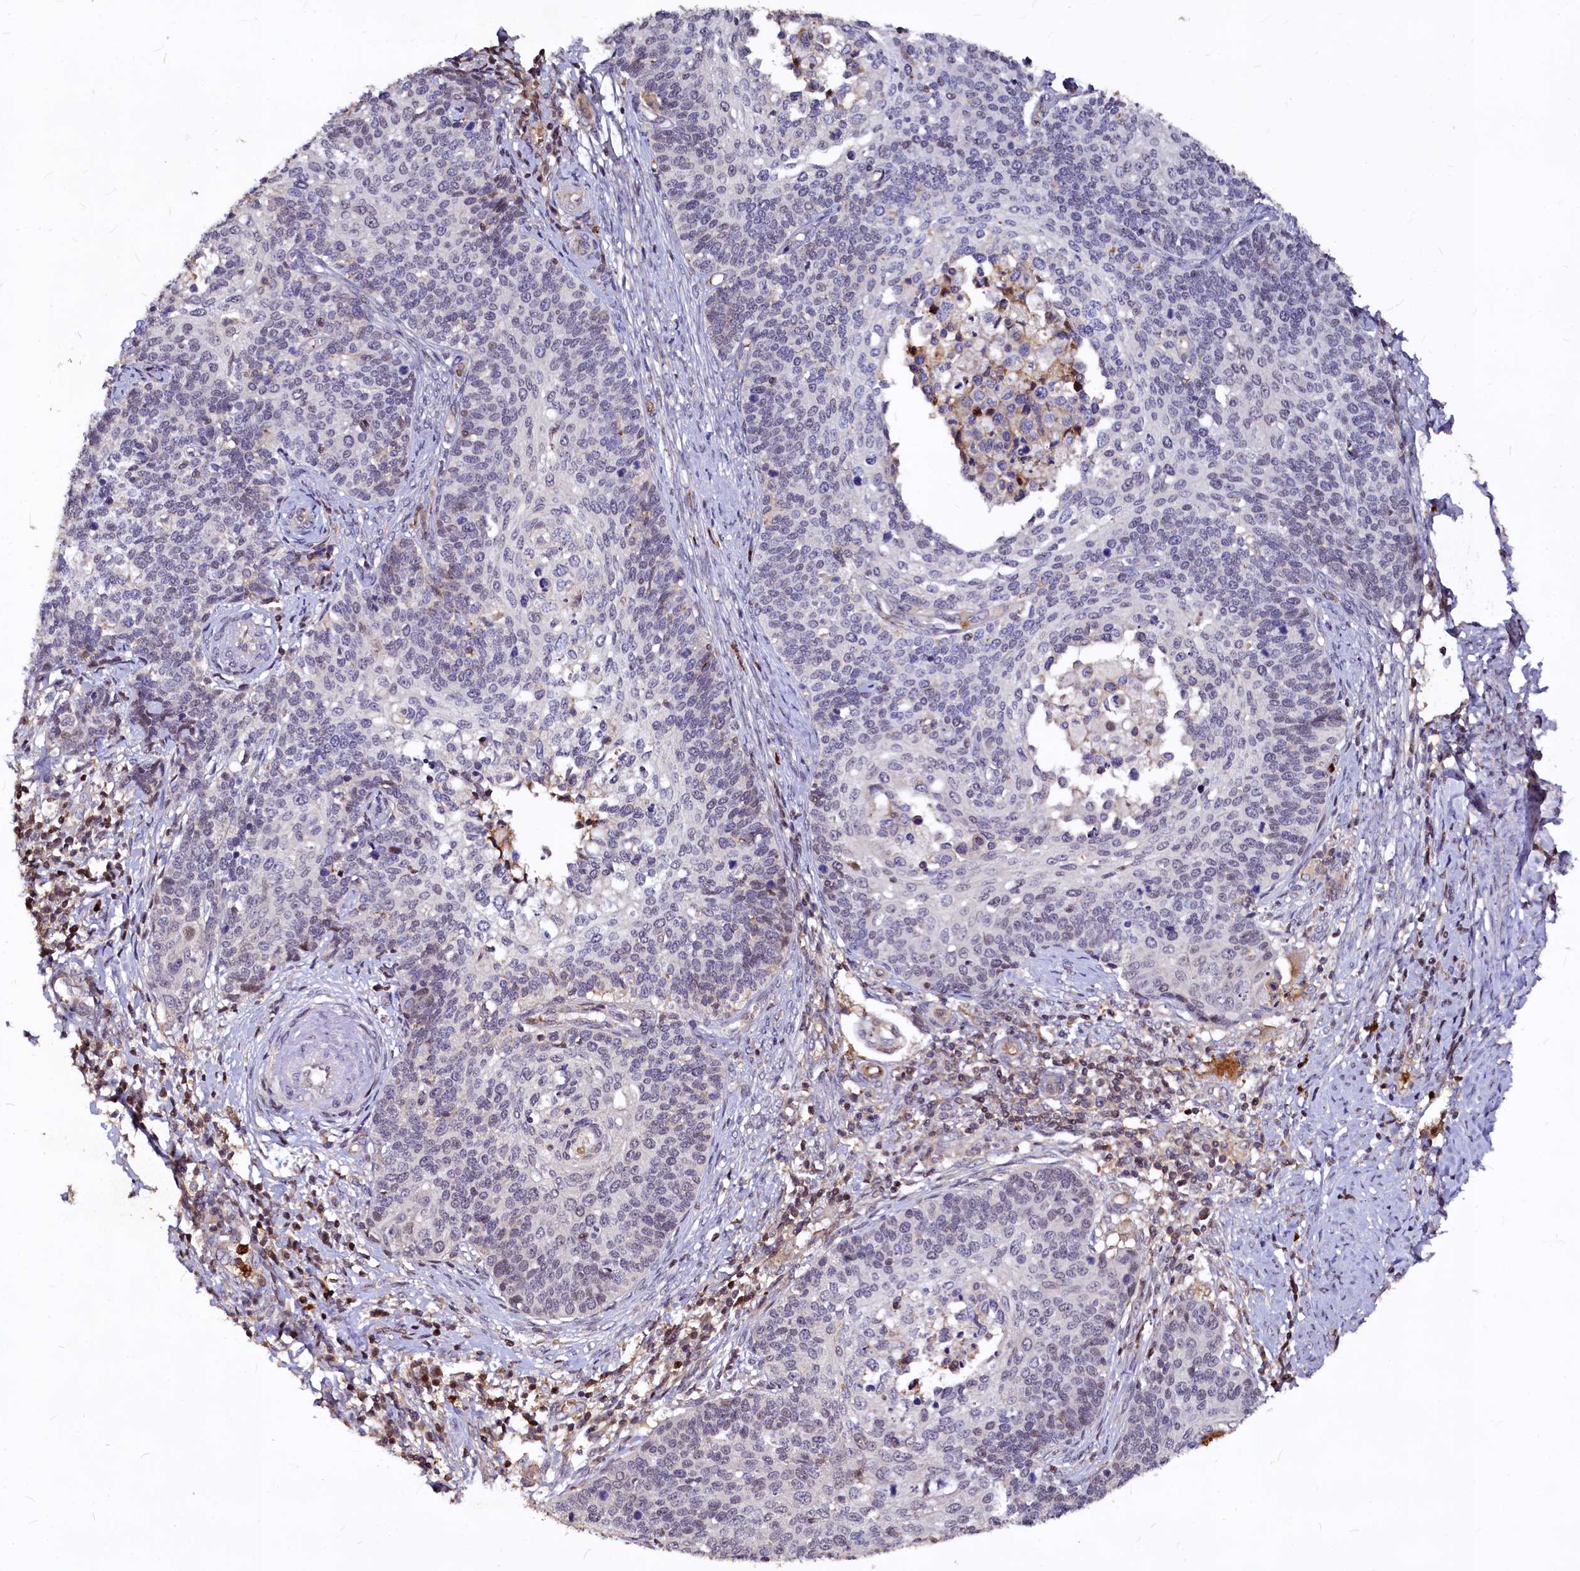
{"staining": {"intensity": "negative", "quantity": "none", "location": "none"}, "tissue": "cervical cancer", "cell_type": "Tumor cells", "image_type": "cancer", "snomed": [{"axis": "morphology", "description": "Squamous cell carcinoma, NOS"}, {"axis": "topography", "description": "Cervix"}], "caption": "DAB (3,3'-diaminobenzidine) immunohistochemical staining of cervical squamous cell carcinoma exhibits no significant expression in tumor cells.", "gene": "ATG101", "patient": {"sex": "female", "age": 39}}